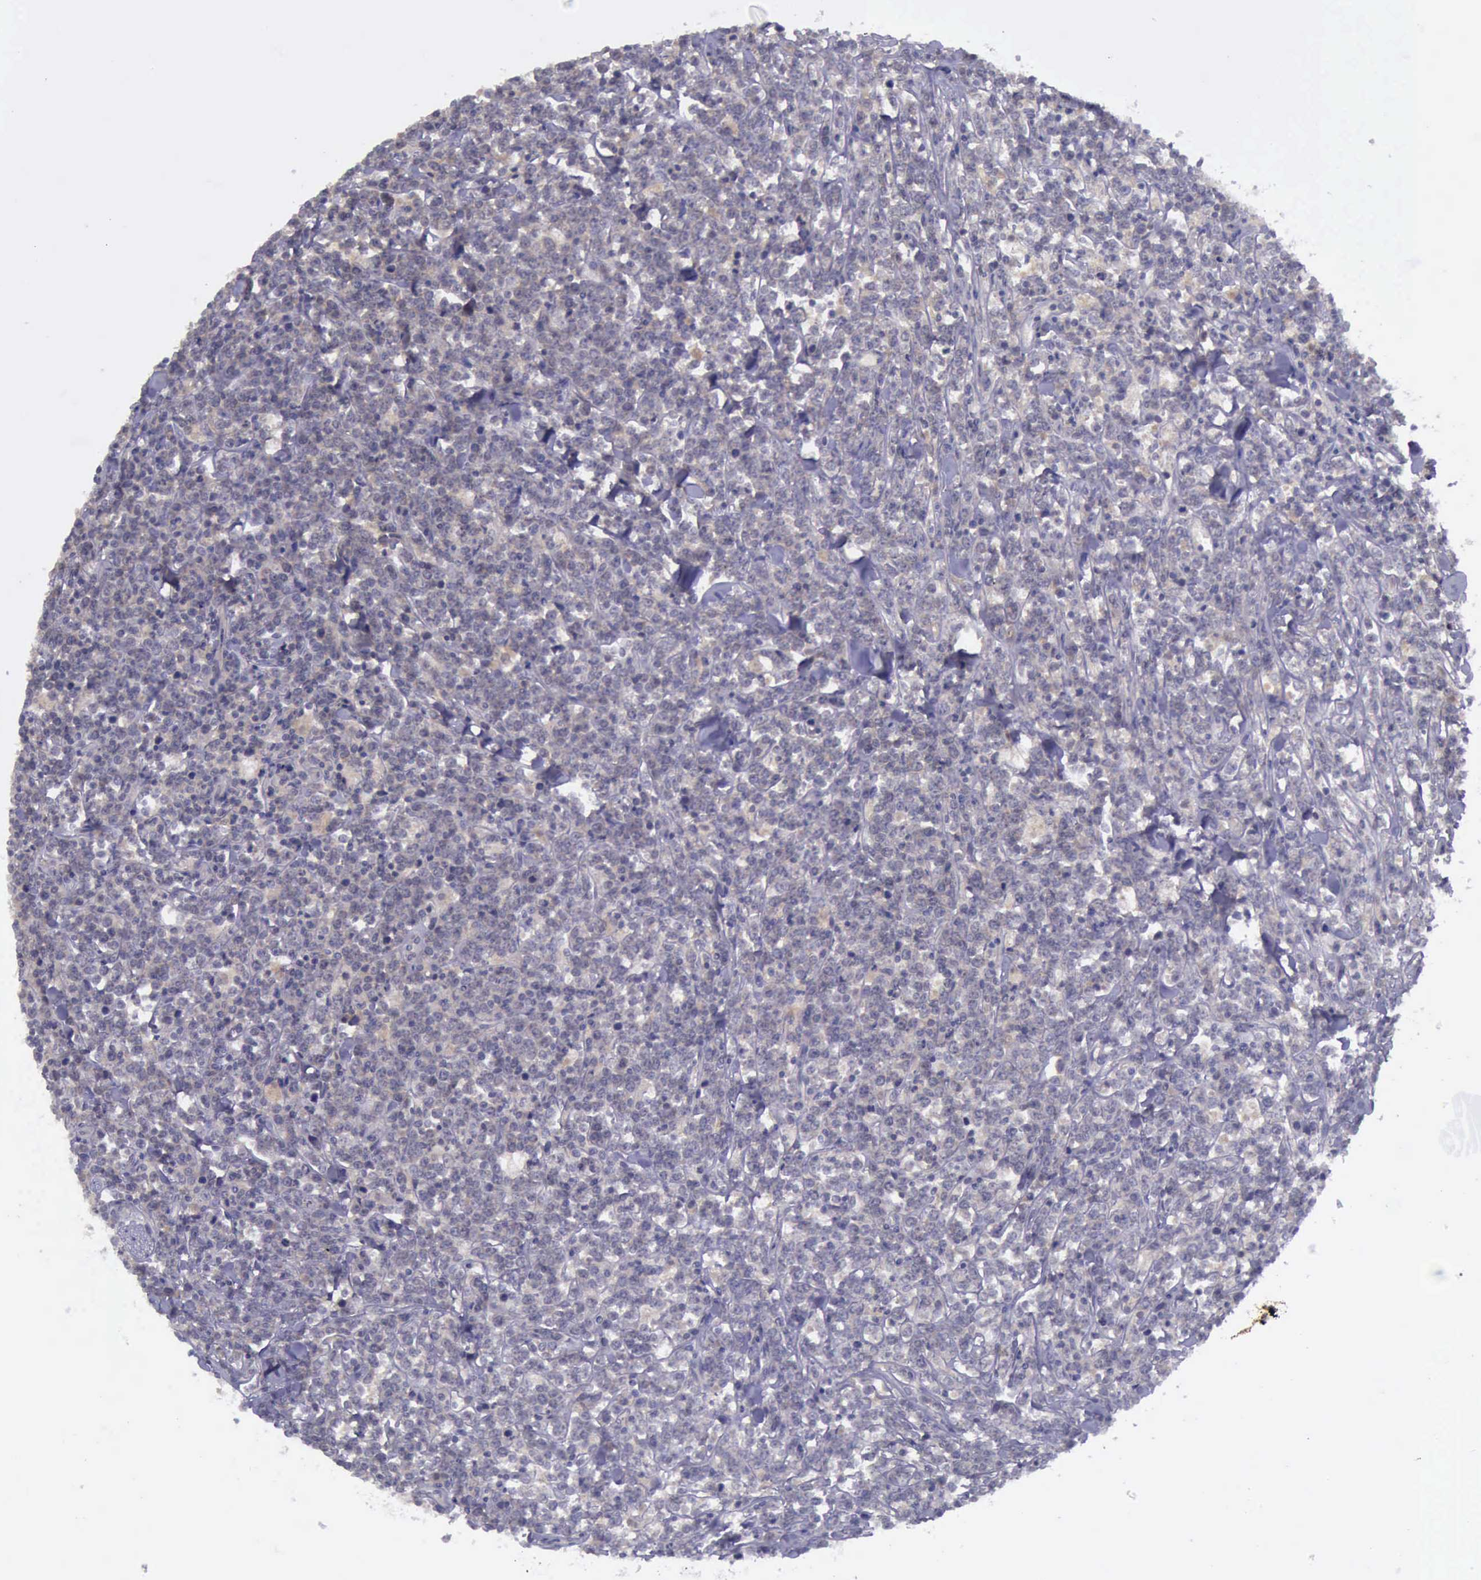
{"staining": {"intensity": "weak", "quantity": ">75%", "location": "cytoplasmic/membranous"}, "tissue": "lymphoma", "cell_type": "Tumor cells", "image_type": "cancer", "snomed": [{"axis": "morphology", "description": "Malignant lymphoma, non-Hodgkin's type, High grade"}, {"axis": "topography", "description": "Small intestine"}, {"axis": "topography", "description": "Colon"}], "caption": "Immunohistochemistry staining of lymphoma, which exhibits low levels of weak cytoplasmic/membranous positivity in approximately >75% of tumor cells indicating weak cytoplasmic/membranous protein expression. The staining was performed using DAB (brown) for protein detection and nuclei were counterstained in hematoxylin (blue).", "gene": "ARNT2", "patient": {"sex": "male", "age": 8}}